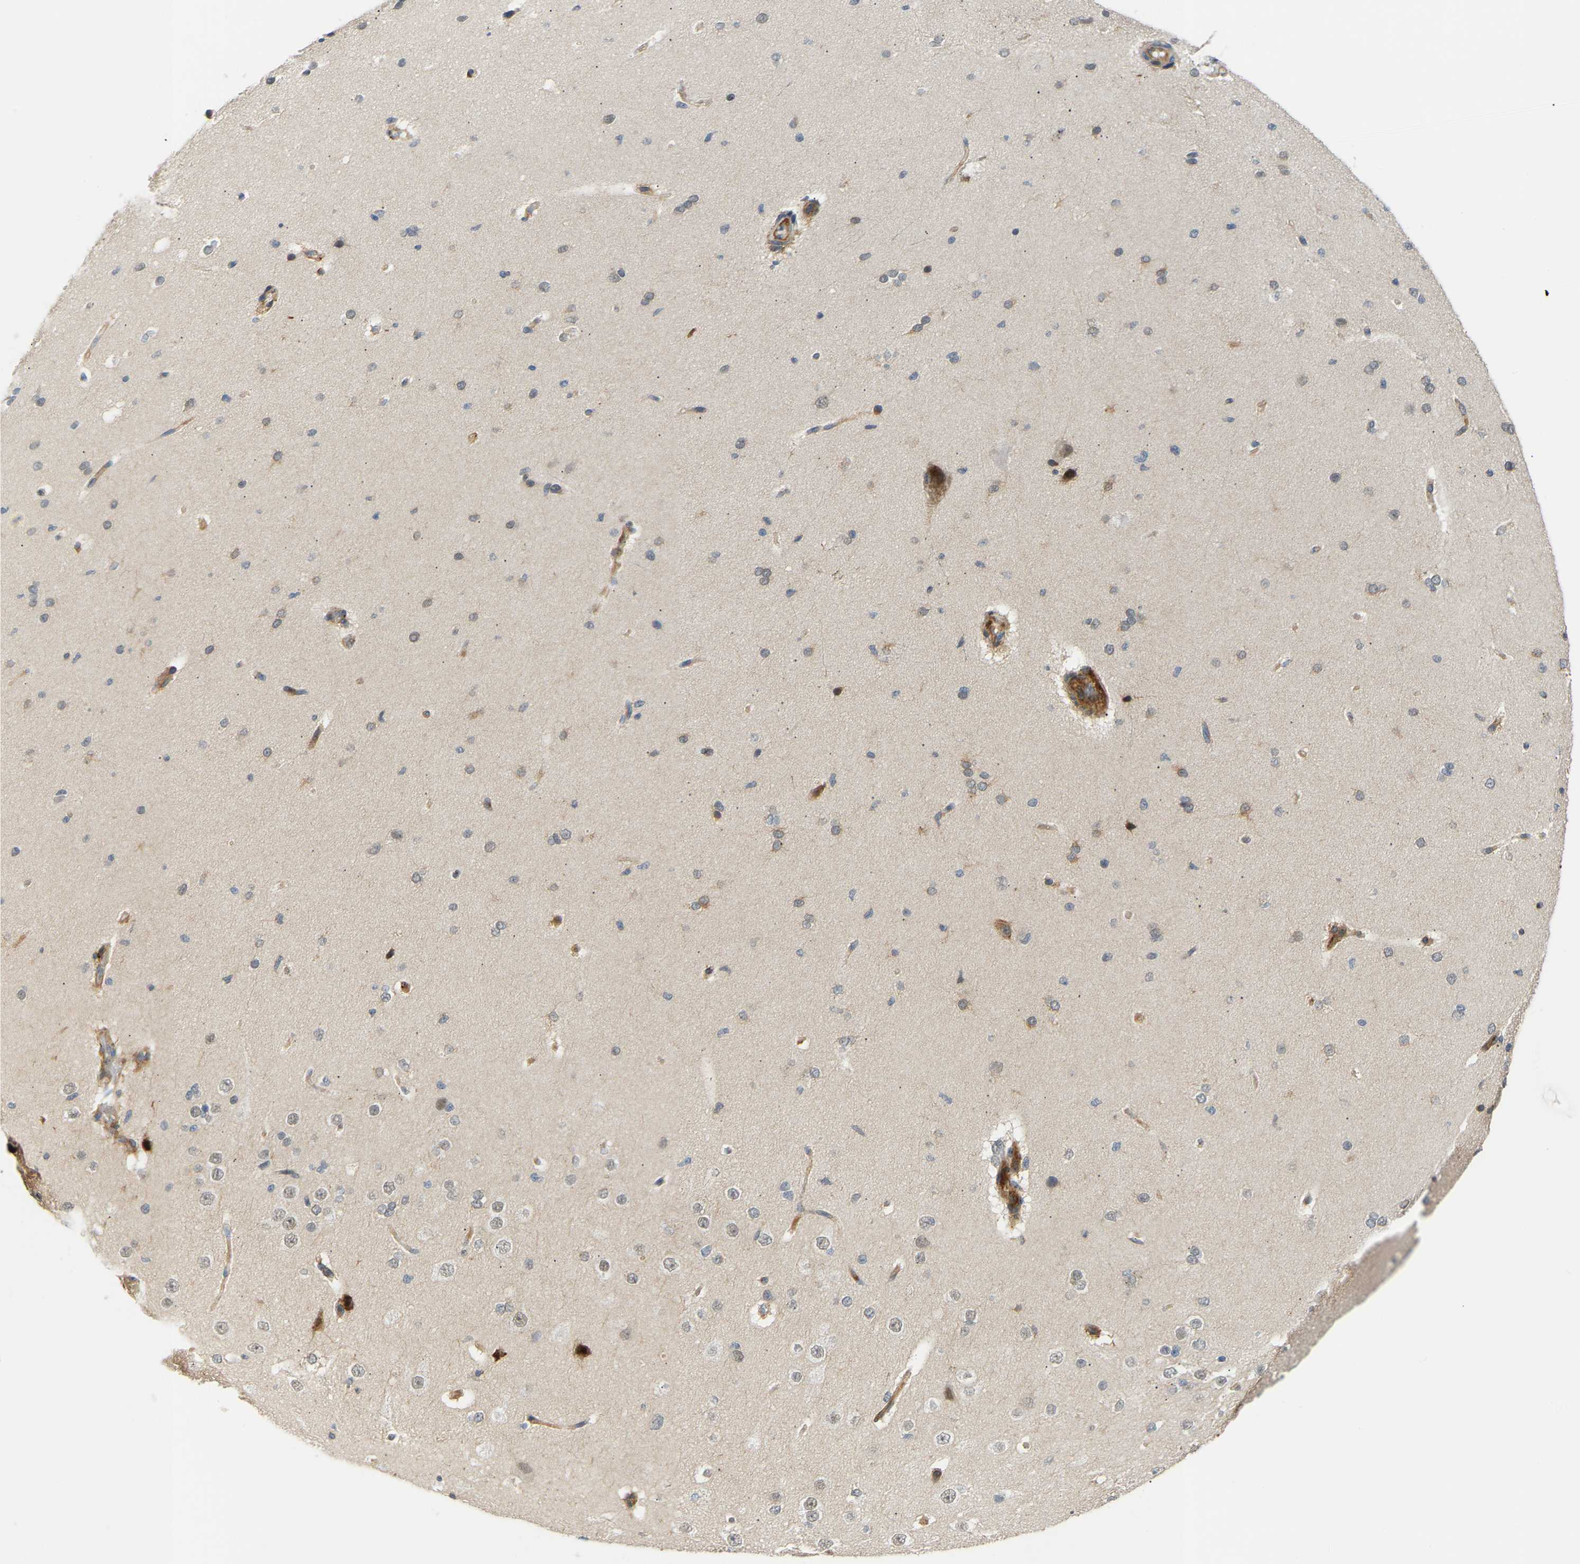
{"staining": {"intensity": "moderate", "quantity": ">75%", "location": "cytoplasmic/membranous"}, "tissue": "cerebral cortex", "cell_type": "Endothelial cells", "image_type": "normal", "snomed": [{"axis": "morphology", "description": "Normal tissue, NOS"}, {"axis": "morphology", "description": "Developmental malformation"}, {"axis": "topography", "description": "Cerebral cortex"}], "caption": "The immunohistochemical stain labels moderate cytoplasmic/membranous positivity in endothelial cells of normal cerebral cortex.", "gene": "PLCG2", "patient": {"sex": "female", "age": 30}}